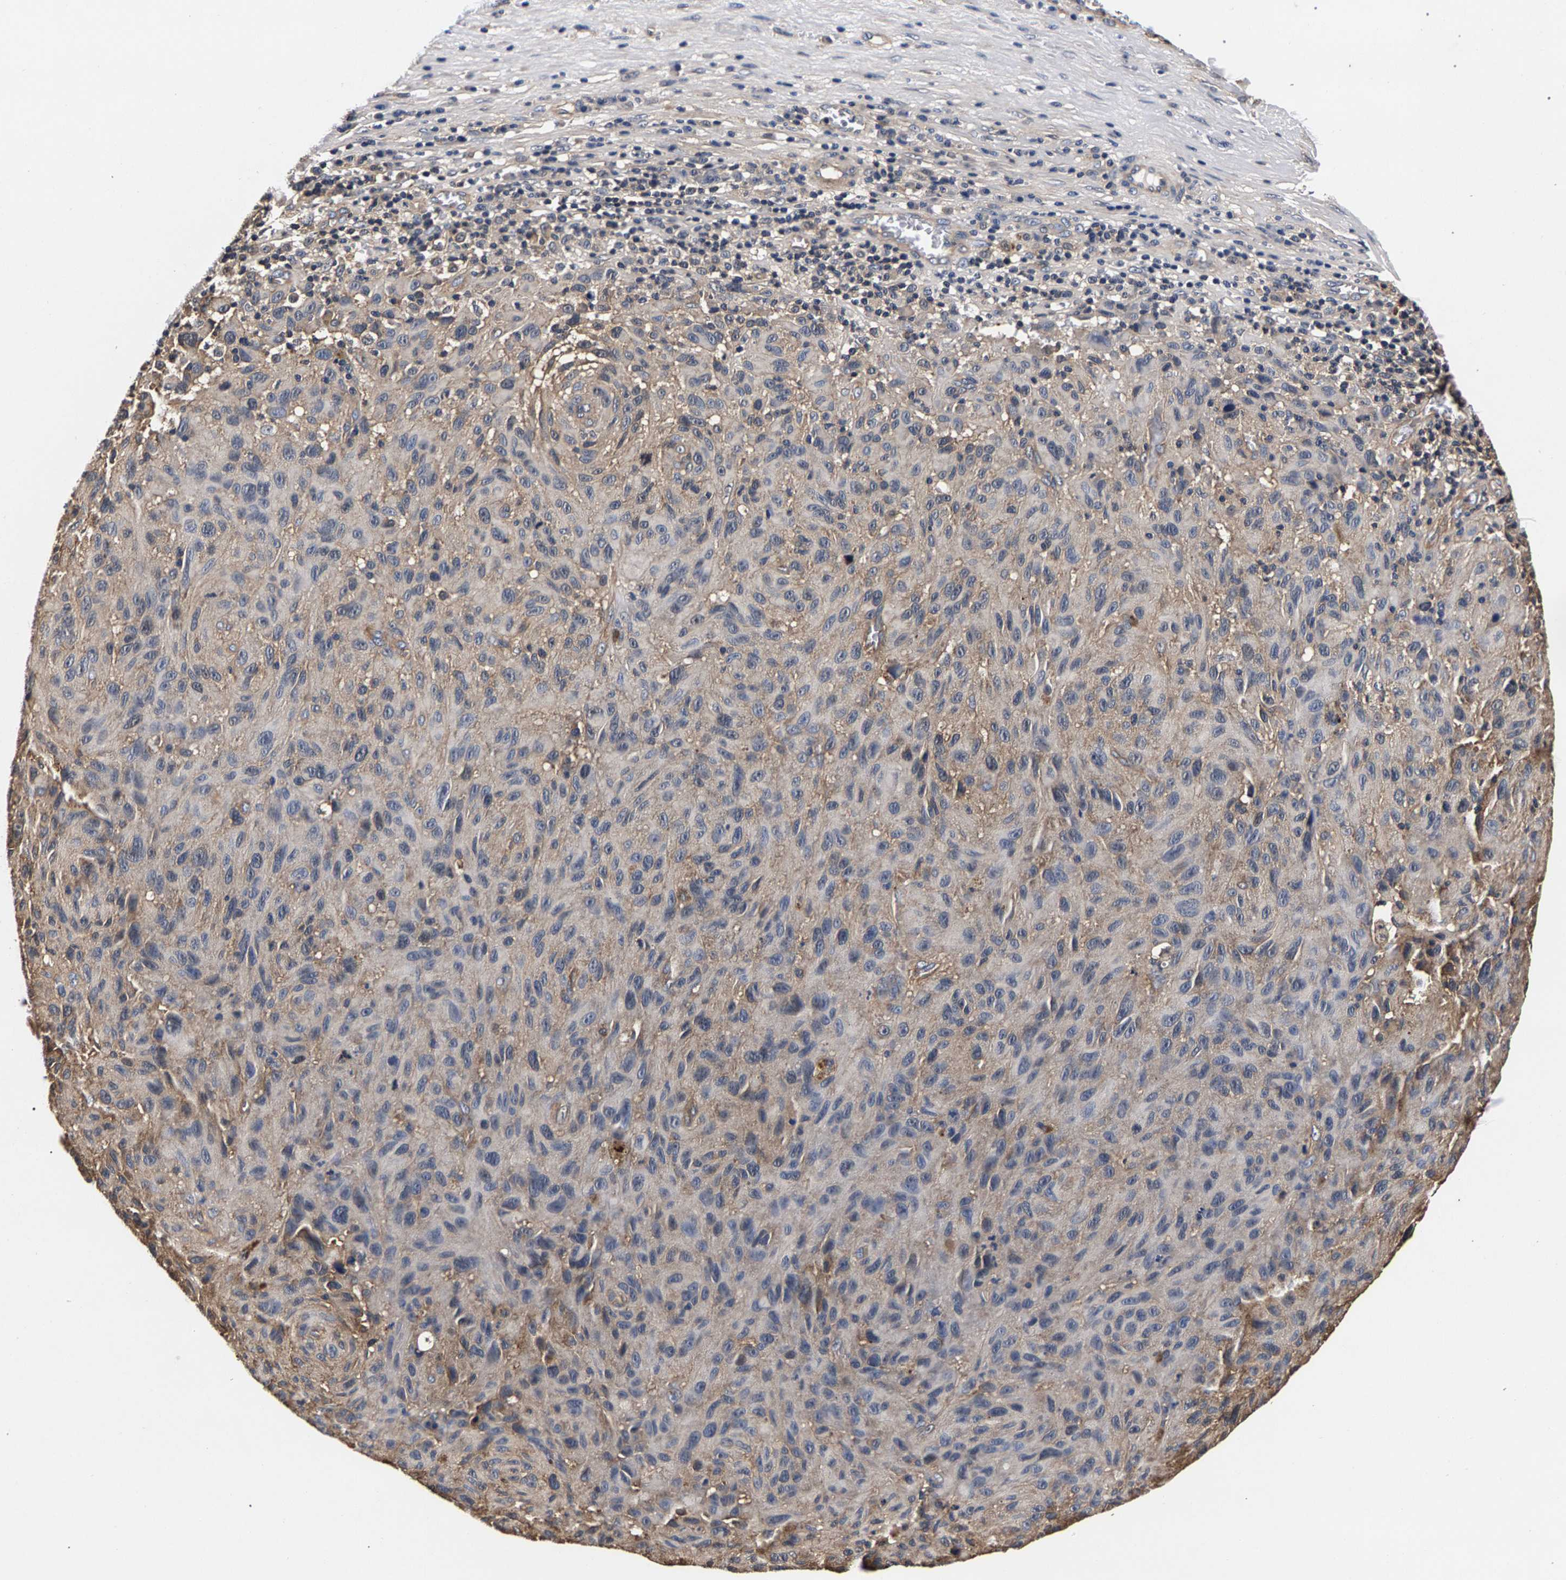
{"staining": {"intensity": "weak", "quantity": "25%-75%", "location": "cytoplasmic/membranous"}, "tissue": "melanoma", "cell_type": "Tumor cells", "image_type": "cancer", "snomed": [{"axis": "morphology", "description": "Malignant melanoma, NOS"}, {"axis": "topography", "description": "Skin"}], "caption": "Tumor cells reveal weak cytoplasmic/membranous staining in approximately 25%-75% of cells in malignant melanoma.", "gene": "MARCHF7", "patient": {"sex": "male", "age": 66}}